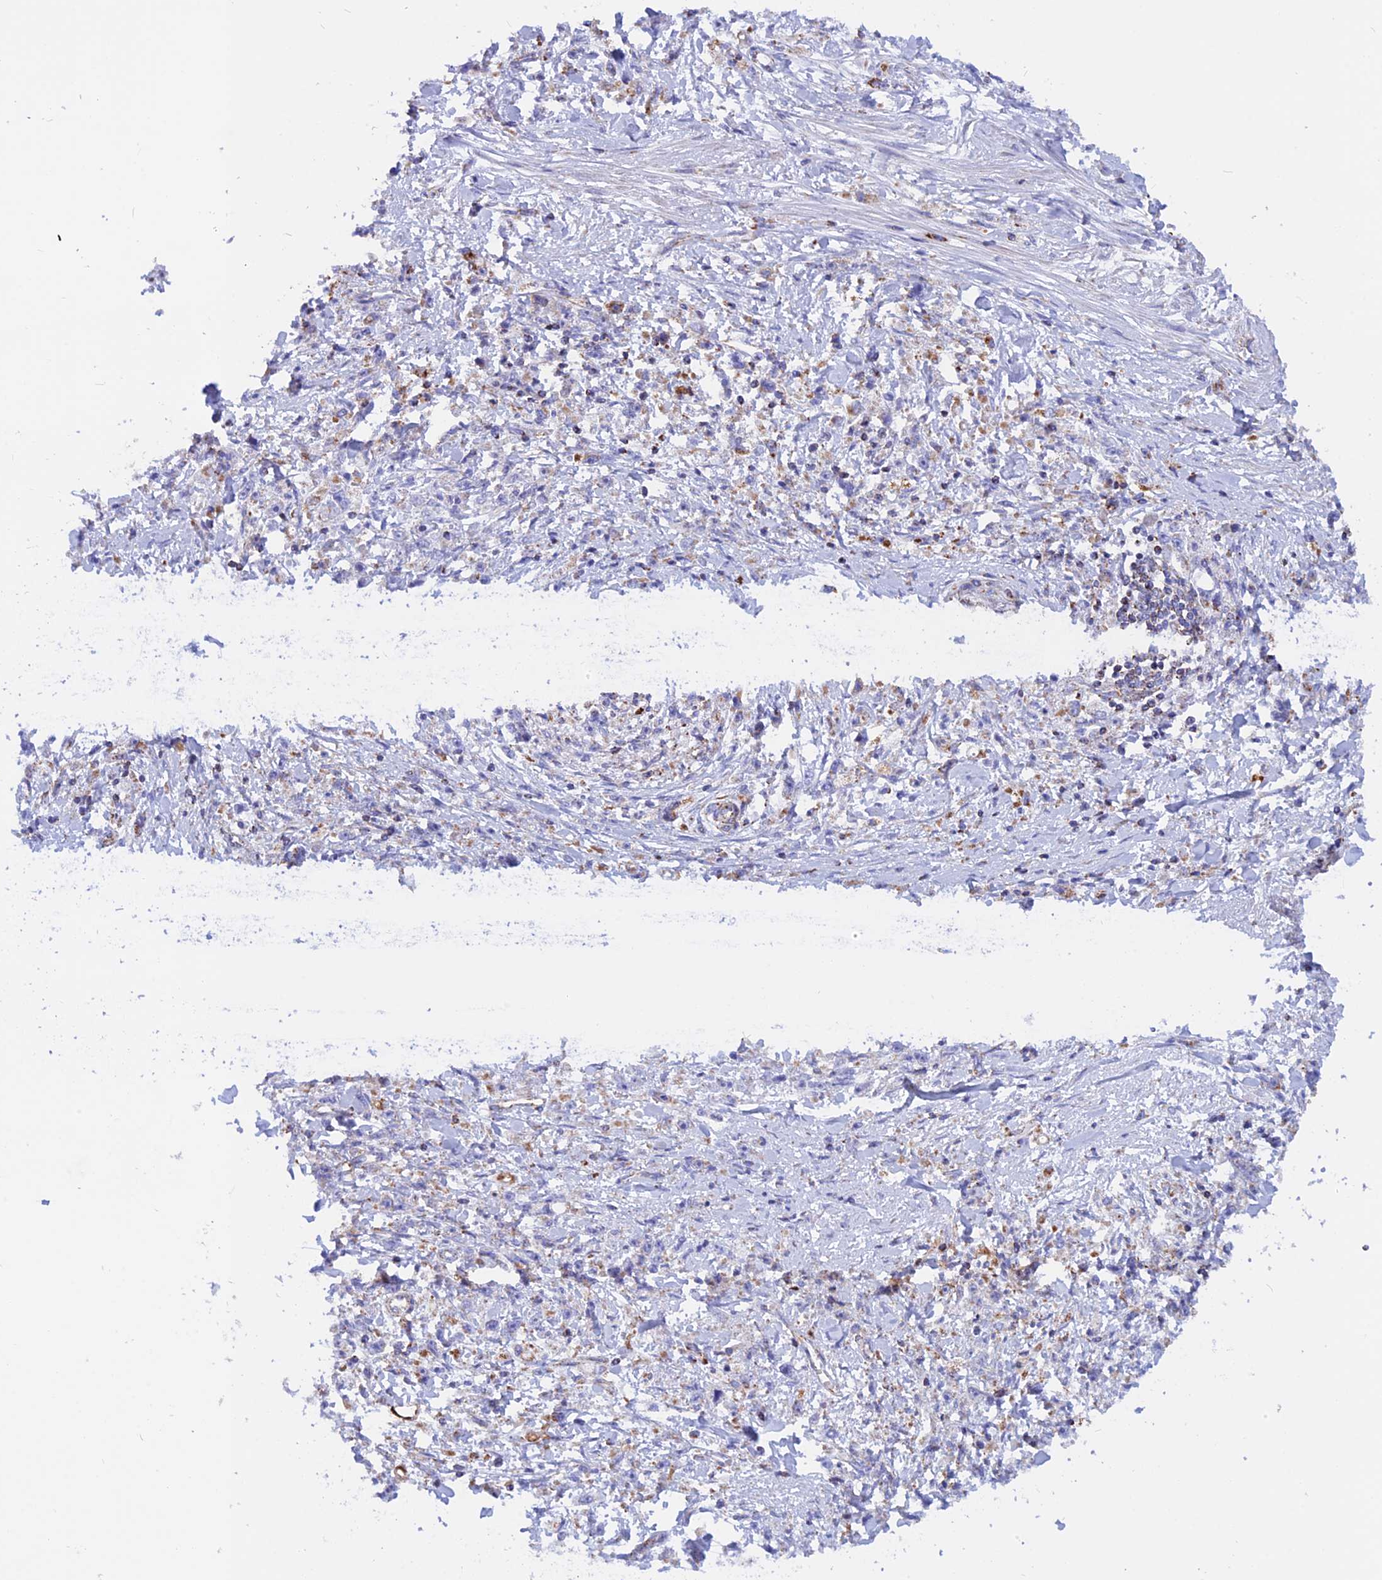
{"staining": {"intensity": "moderate", "quantity": "<25%", "location": "cytoplasmic/membranous"}, "tissue": "stomach cancer", "cell_type": "Tumor cells", "image_type": "cancer", "snomed": [{"axis": "morphology", "description": "Adenocarcinoma, NOS"}, {"axis": "topography", "description": "Stomach"}], "caption": "Stomach cancer stained with a brown dye reveals moderate cytoplasmic/membranous positive expression in approximately <25% of tumor cells.", "gene": "GCDH", "patient": {"sex": "female", "age": 59}}